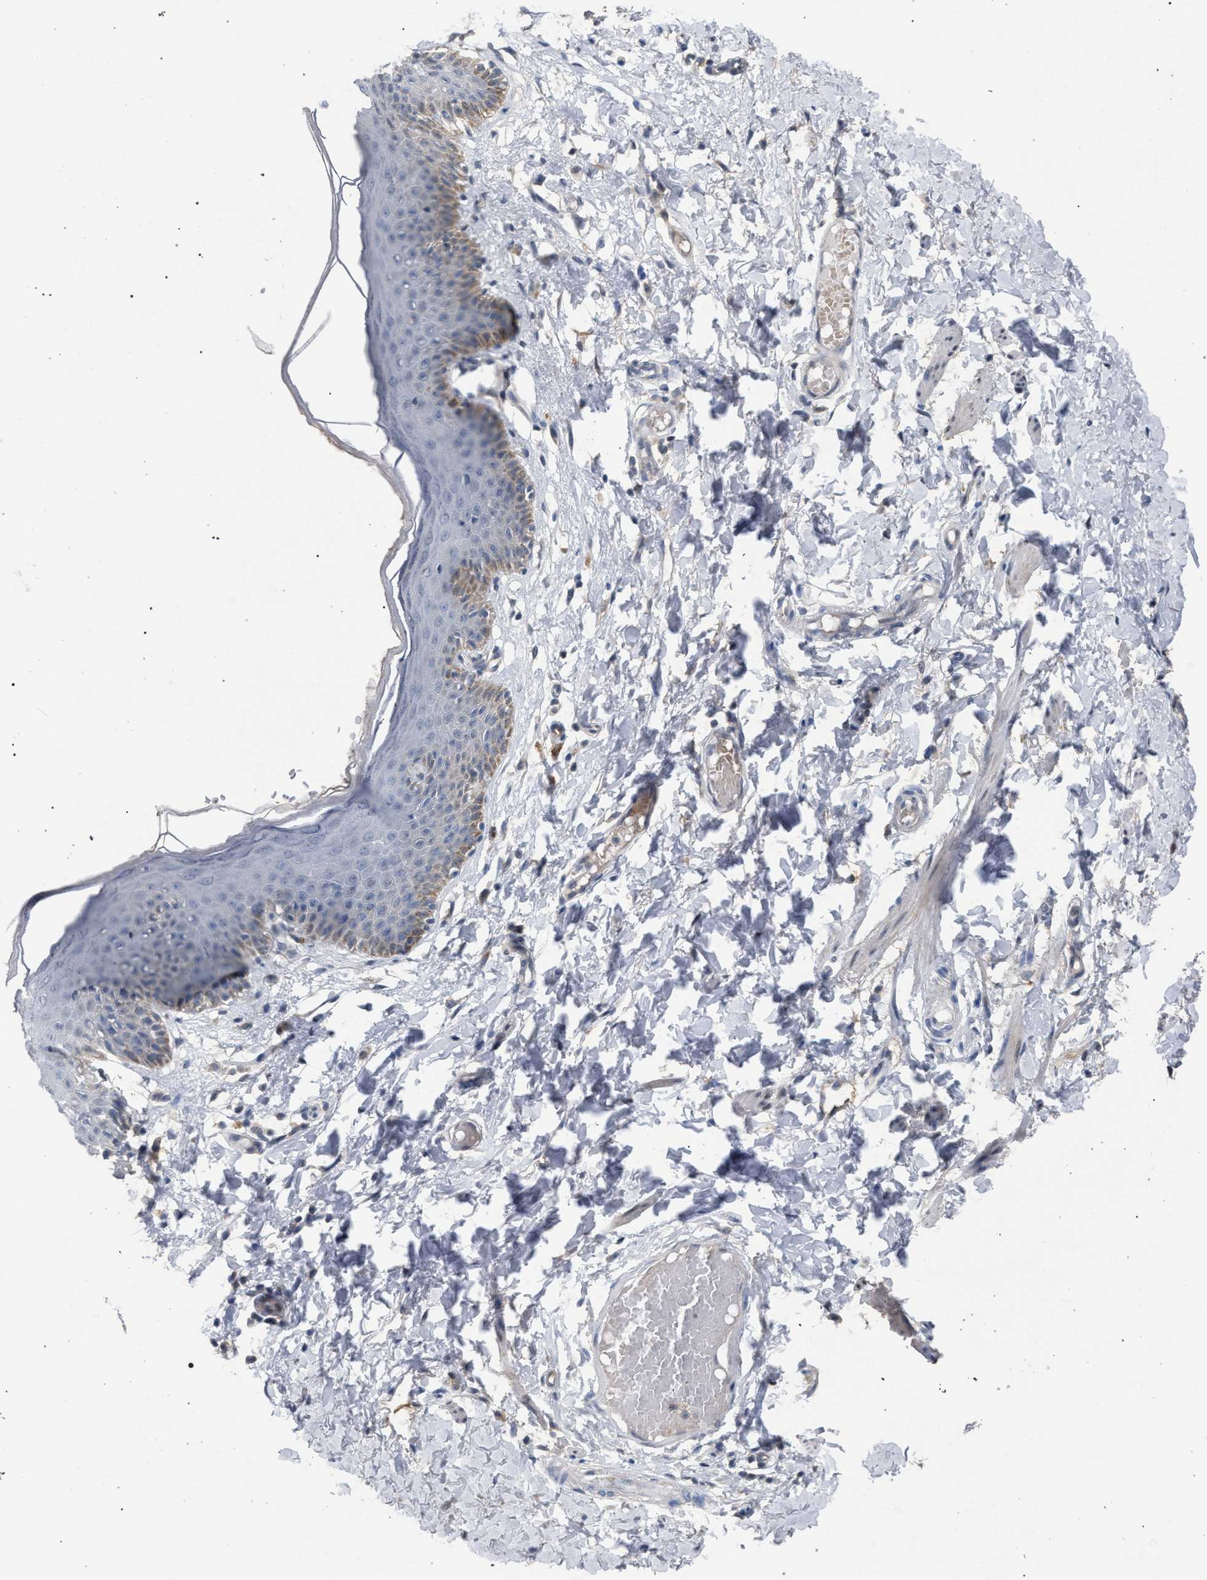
{"staining": {"intensity": "moderate", "quantity": "<25%", "location": "cytoplasmic/membranous"}, "tissue": "skin", "cell_type": "Epidermal cells", "image_type": "normal", "snomed": [{"axis": "morphology", "description": "Normal tissue, NOS"}, {"axis": "topography", "description": "Vulva"}], "caption": "A low amount of moderate cytoplasmic/membranous expression is seen in about <25% of epidermal cells in benign skin.", "gene": "TECPR1", "patient": {"sex": "female", "age": 66}}